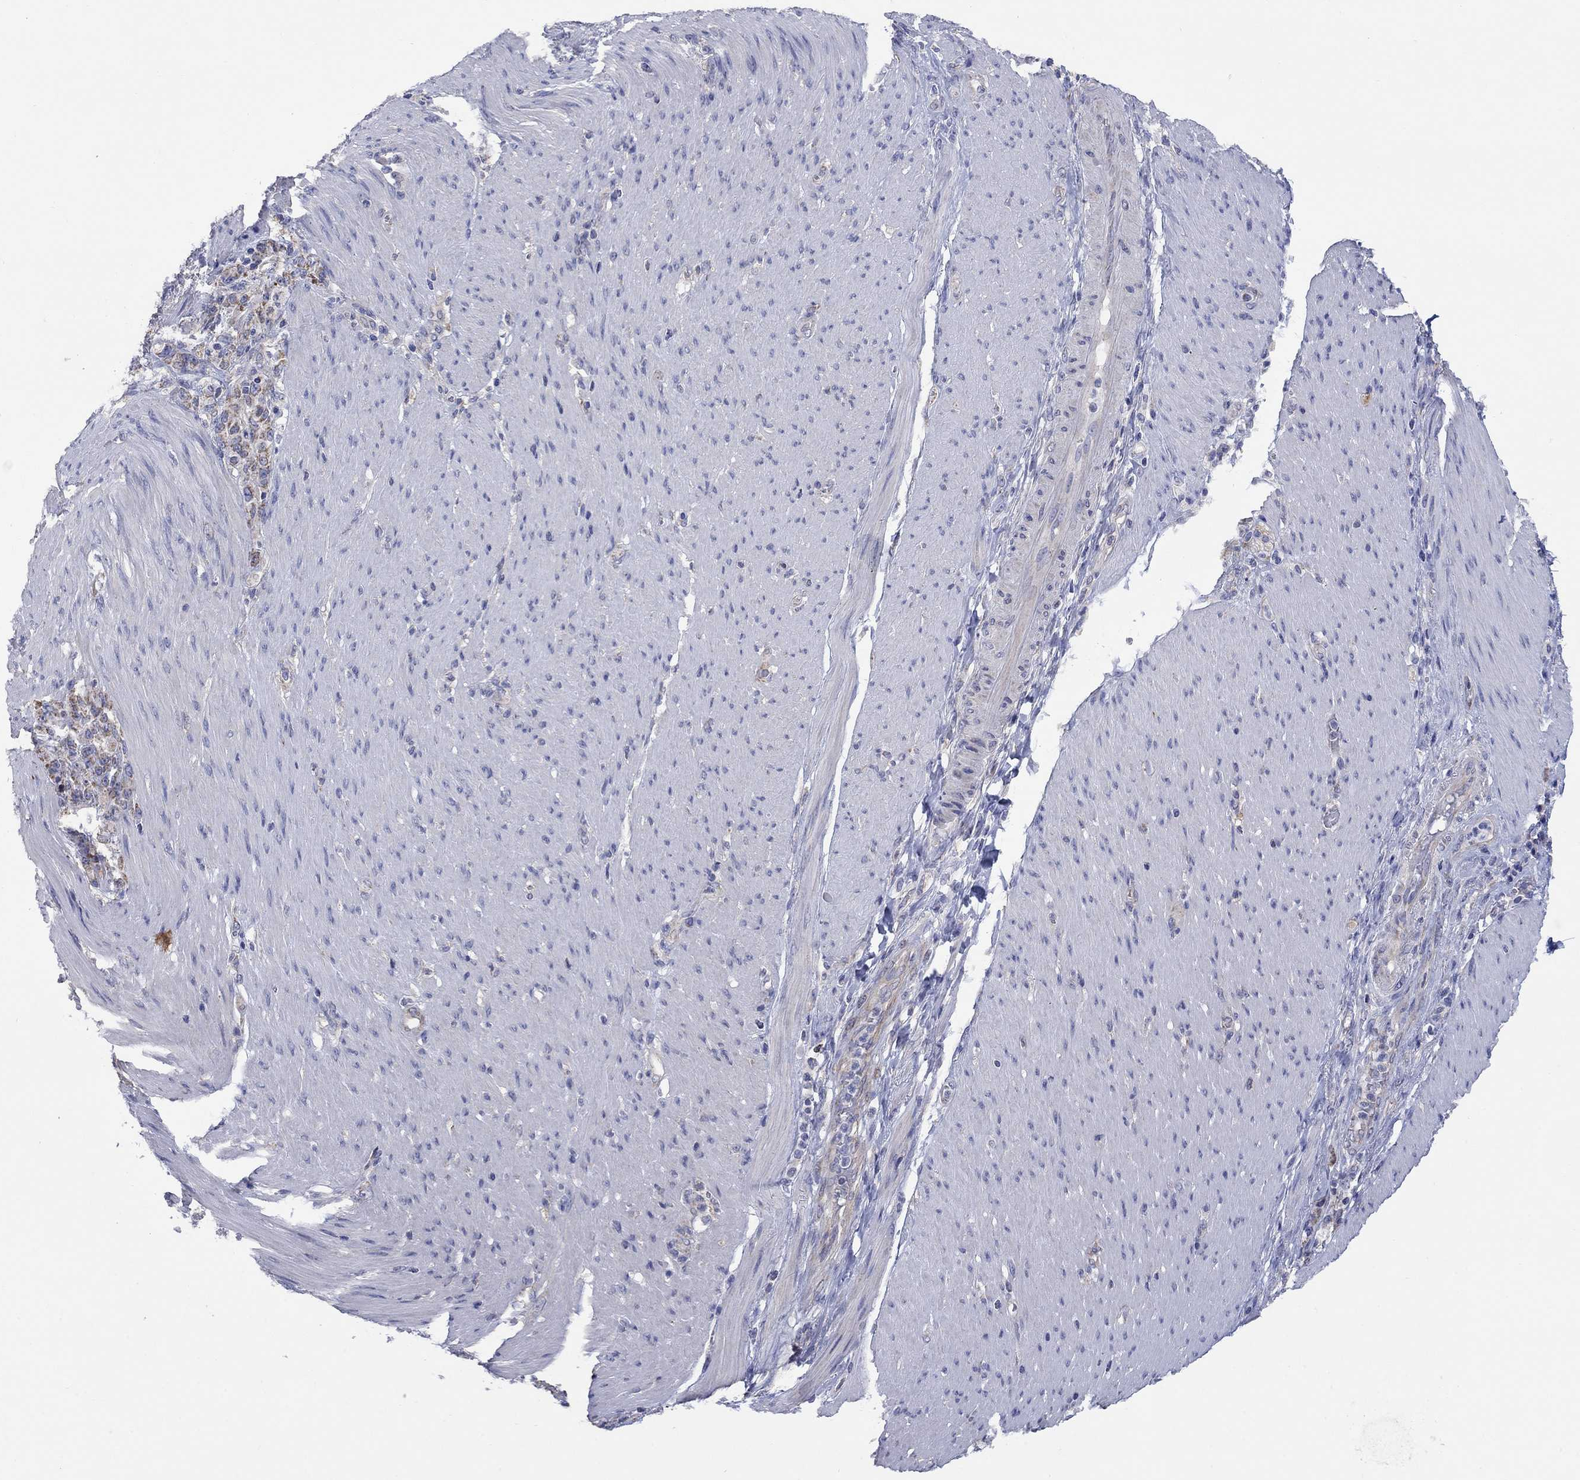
{"staining": {"intensity": "moderate", "quantity": ">75%", "location": "cytoplasmic/membranous"}, "tissue": "stomach cancer", "cell_type": "Tumor cells", "image_type": "cancer", "snomed": [{"axis": "morphology", "description": "Adenocarcinoma, NOS"}, {"axis": "topography", "description": "Stomach"}], "caption": "Adenocarcinoma (stomach) tissue reveals moderate cytoplasmic/membranous staining in about >75% of tumor cells Using DAB (brown) and hematoxylin (blue) stains, captured at high magnification using brightfield microscopy.", "gene": "CLVS1", "patient": {"sex": "female", "age": 79}}